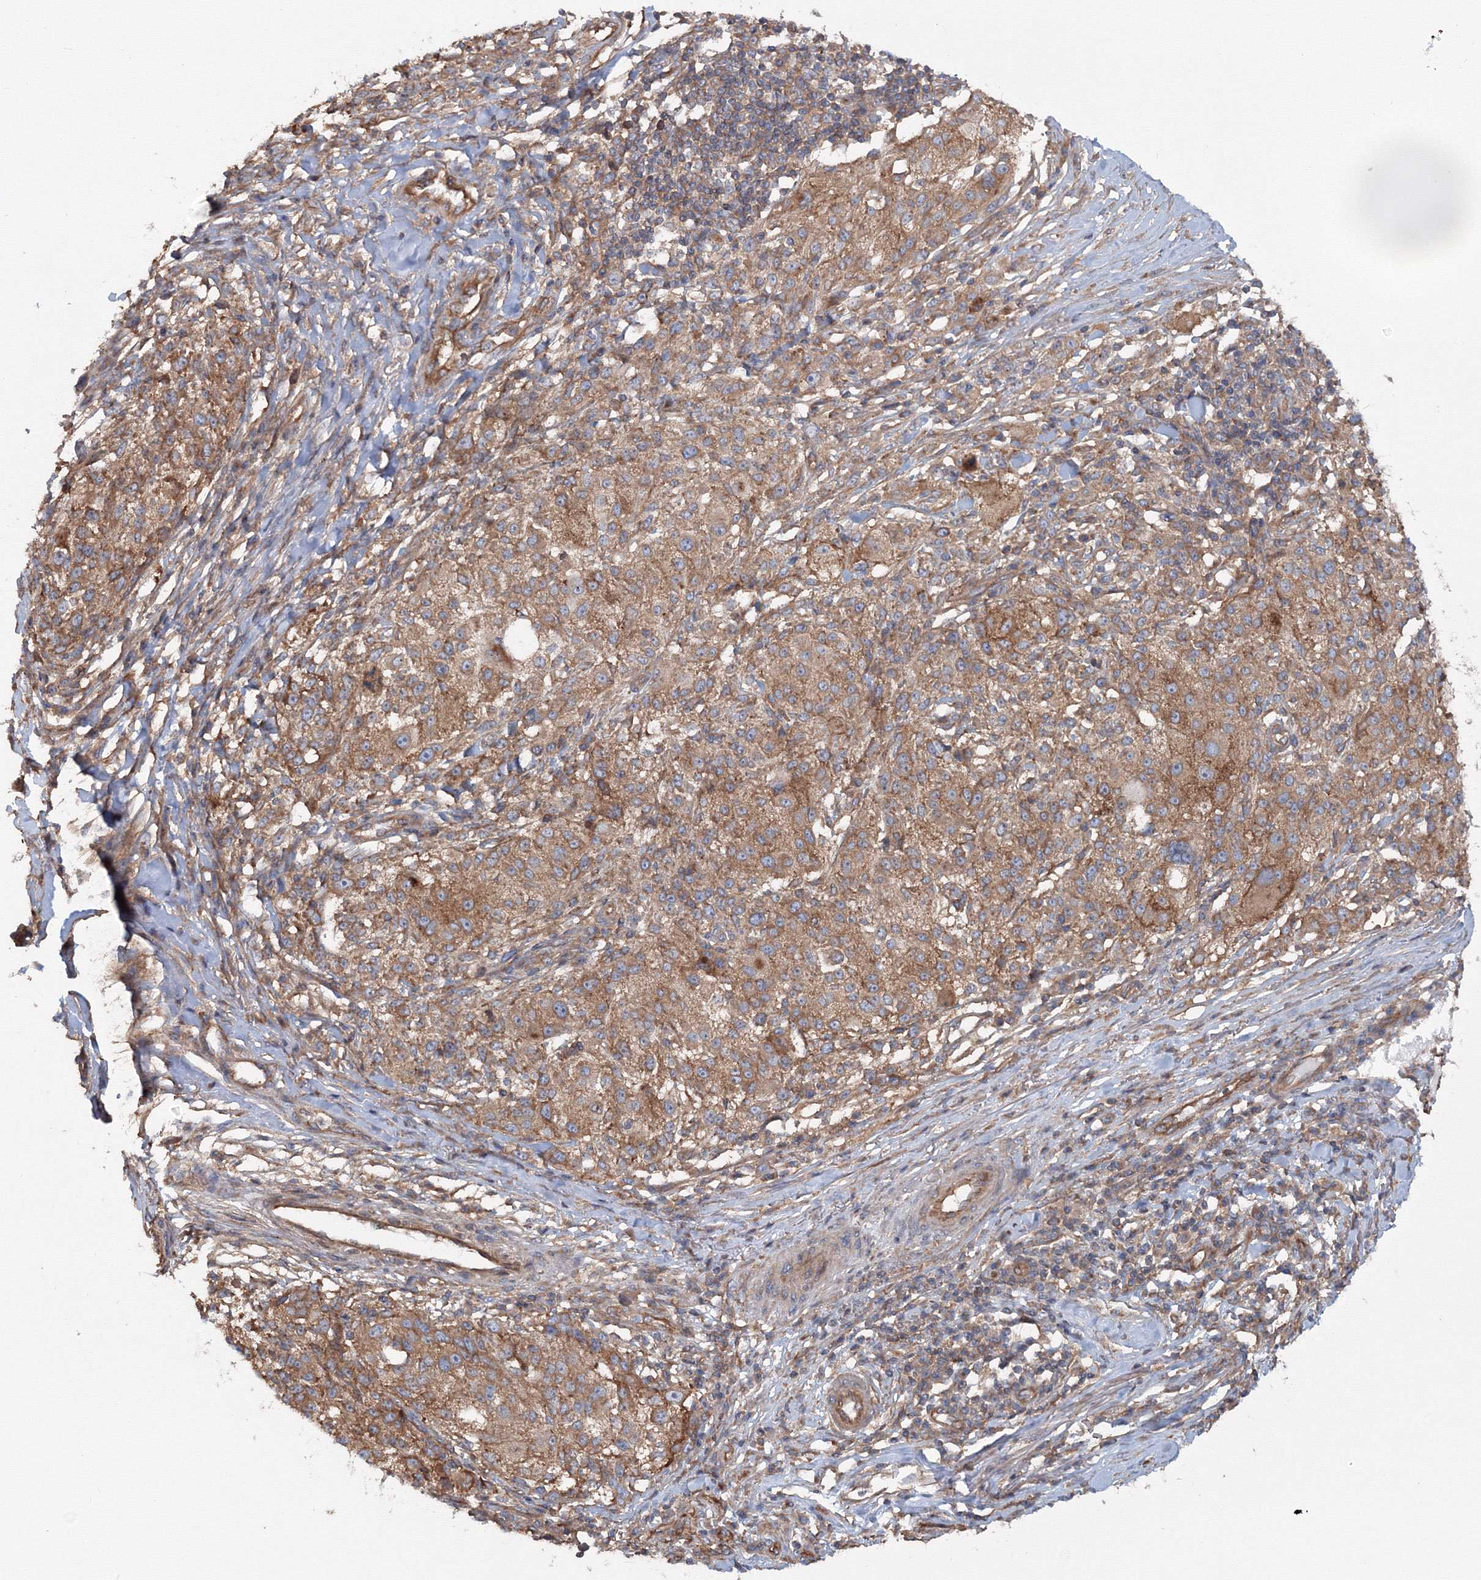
{"staining": {"intensity": "moderate", "quantity": ">75%", "location": "cytoplasmic/membranous"}, "tissue": "melanoma", "cell_type": "Tumor cells", "image_type": "cancer", "snomed": [{"axis": "morphology", "description": "Necrosis, NOS"}, {"axis": "morphology", "description": "Malignant melanoma, NOS"}, {"axis": "topography", "description": "Skin"}], "caption": "High-power microscopy captured an IHC histopathology image of malignant melanoma, revealing moderate cytoplasmic/membranous positivity in about >75% of tumor cells.", "gene": "EXOC1", "patient": {"sex": "female", "age": 87}}